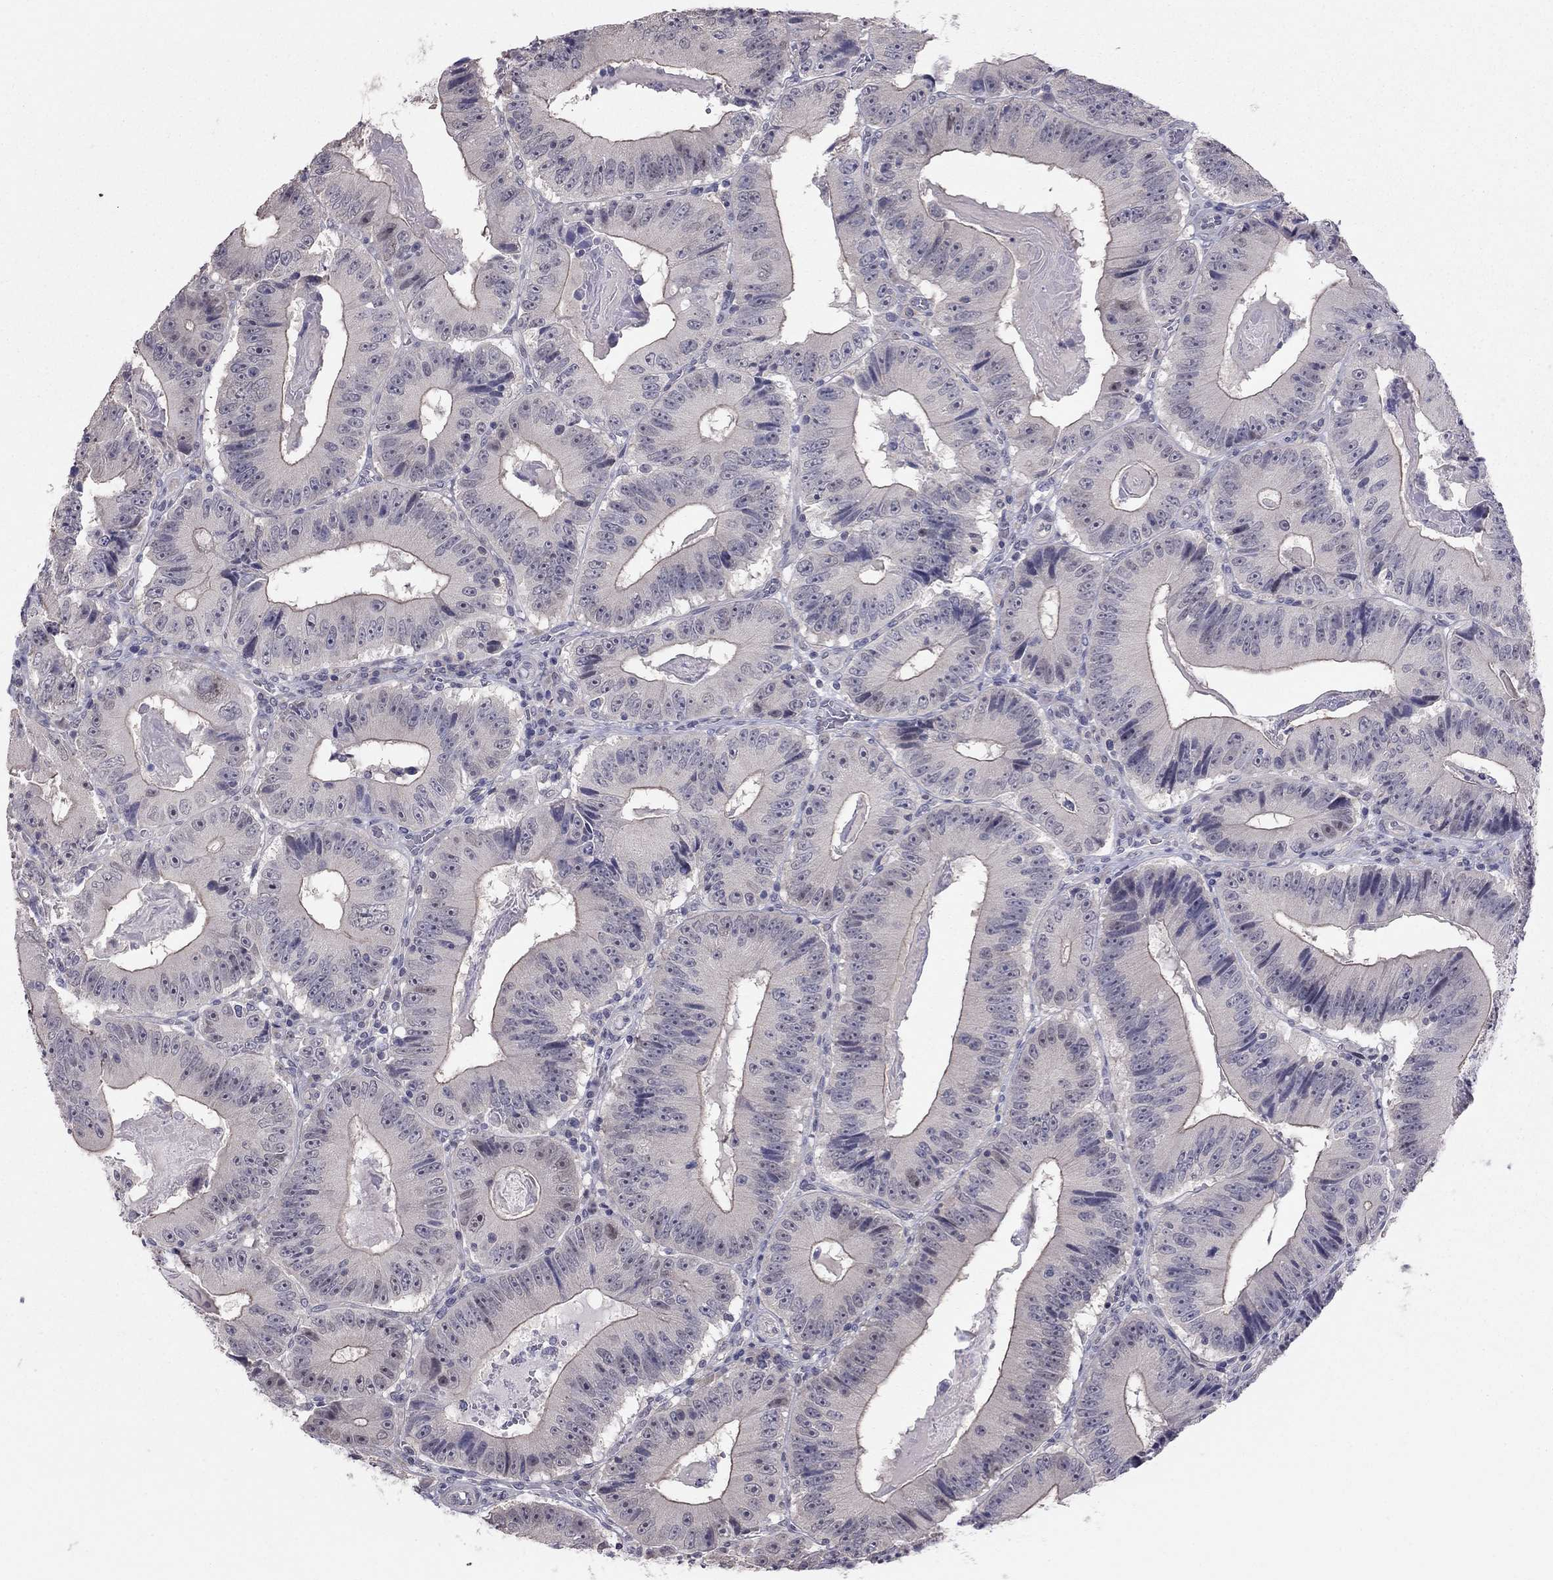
{"staining": {"intensity": "moderate", "quantity": "<25%", "location": "cytoplasmic/membranous"}, "tissue": "colorectal cancer", "cell_type": "Tumor cells", "image_type": "cancer", "snomed": [{"axis": "morphology", "description": "Adenocarcinoma, NOS"}, {"axis": "topography", "description": "Colon"}], "caption": "IHC (DAB) staining of adenocarcinoma (colorectal) shows moderate cytoplasmic/membranous protein positivity in approximately <25% of tumor cells.", "gene": "HSF2BP", "patient": {"sex": "female", "age": 86}}